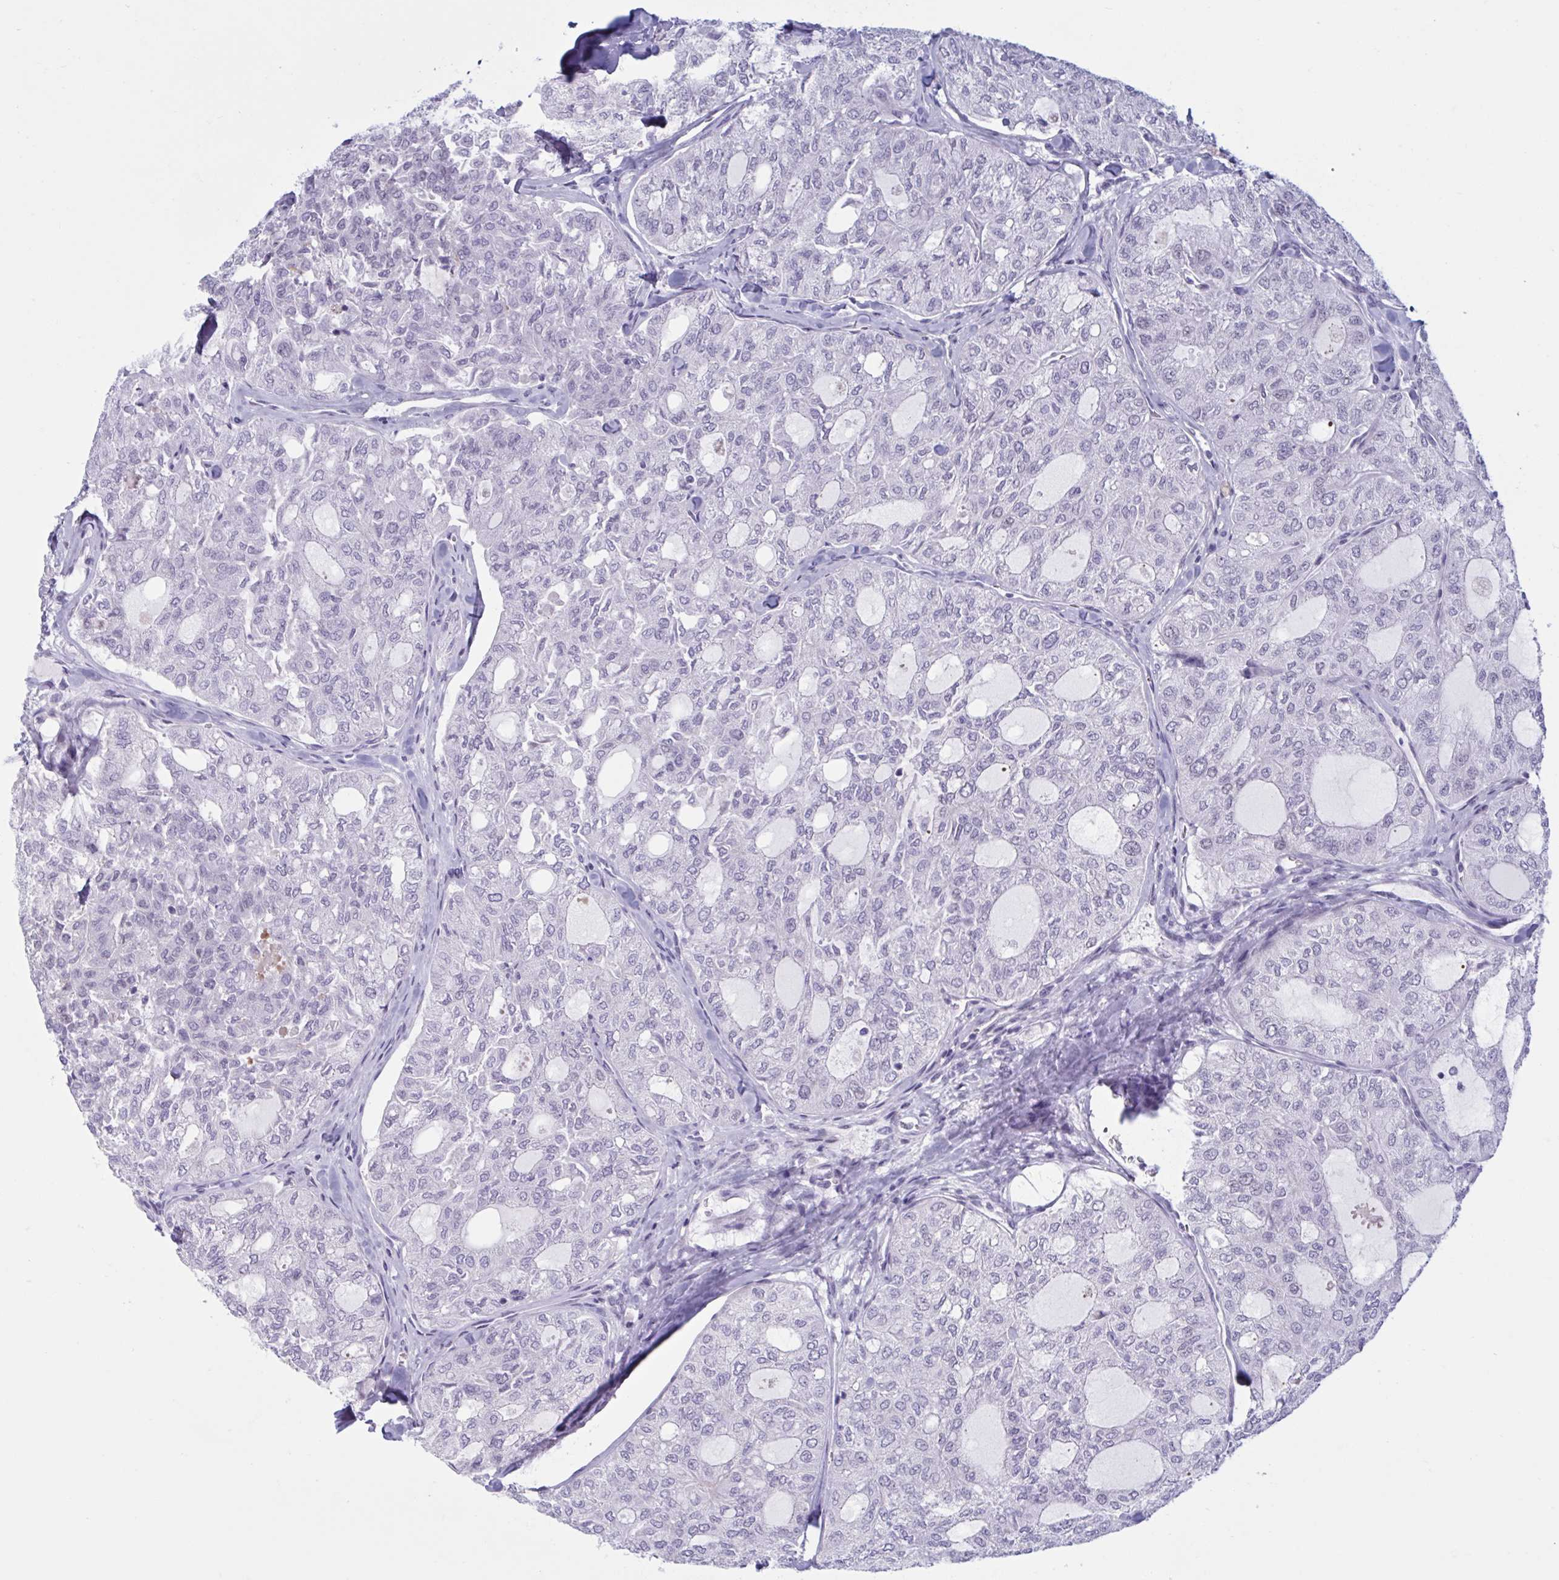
{"staining": {"intensity": "negative", "quantity": "none", "location": "none"}, "tissue": "thyroid cancer", "cell_type": "Tumor cells", "image_type": "cancer", "snomed": [{"axis": "morphology", "description": "Follicular adenoma carcinoma, NOS"}, {"axis": "topography", "description": "Thyroid gland"}], "caption": "Immunohistochemistry (IHC) image of human thyroid cancer stained for a protein (brown), which exhibits no staining in tumor cells.", "gene": "MSMB", "patient": {"sex": "male", "age": 75}}